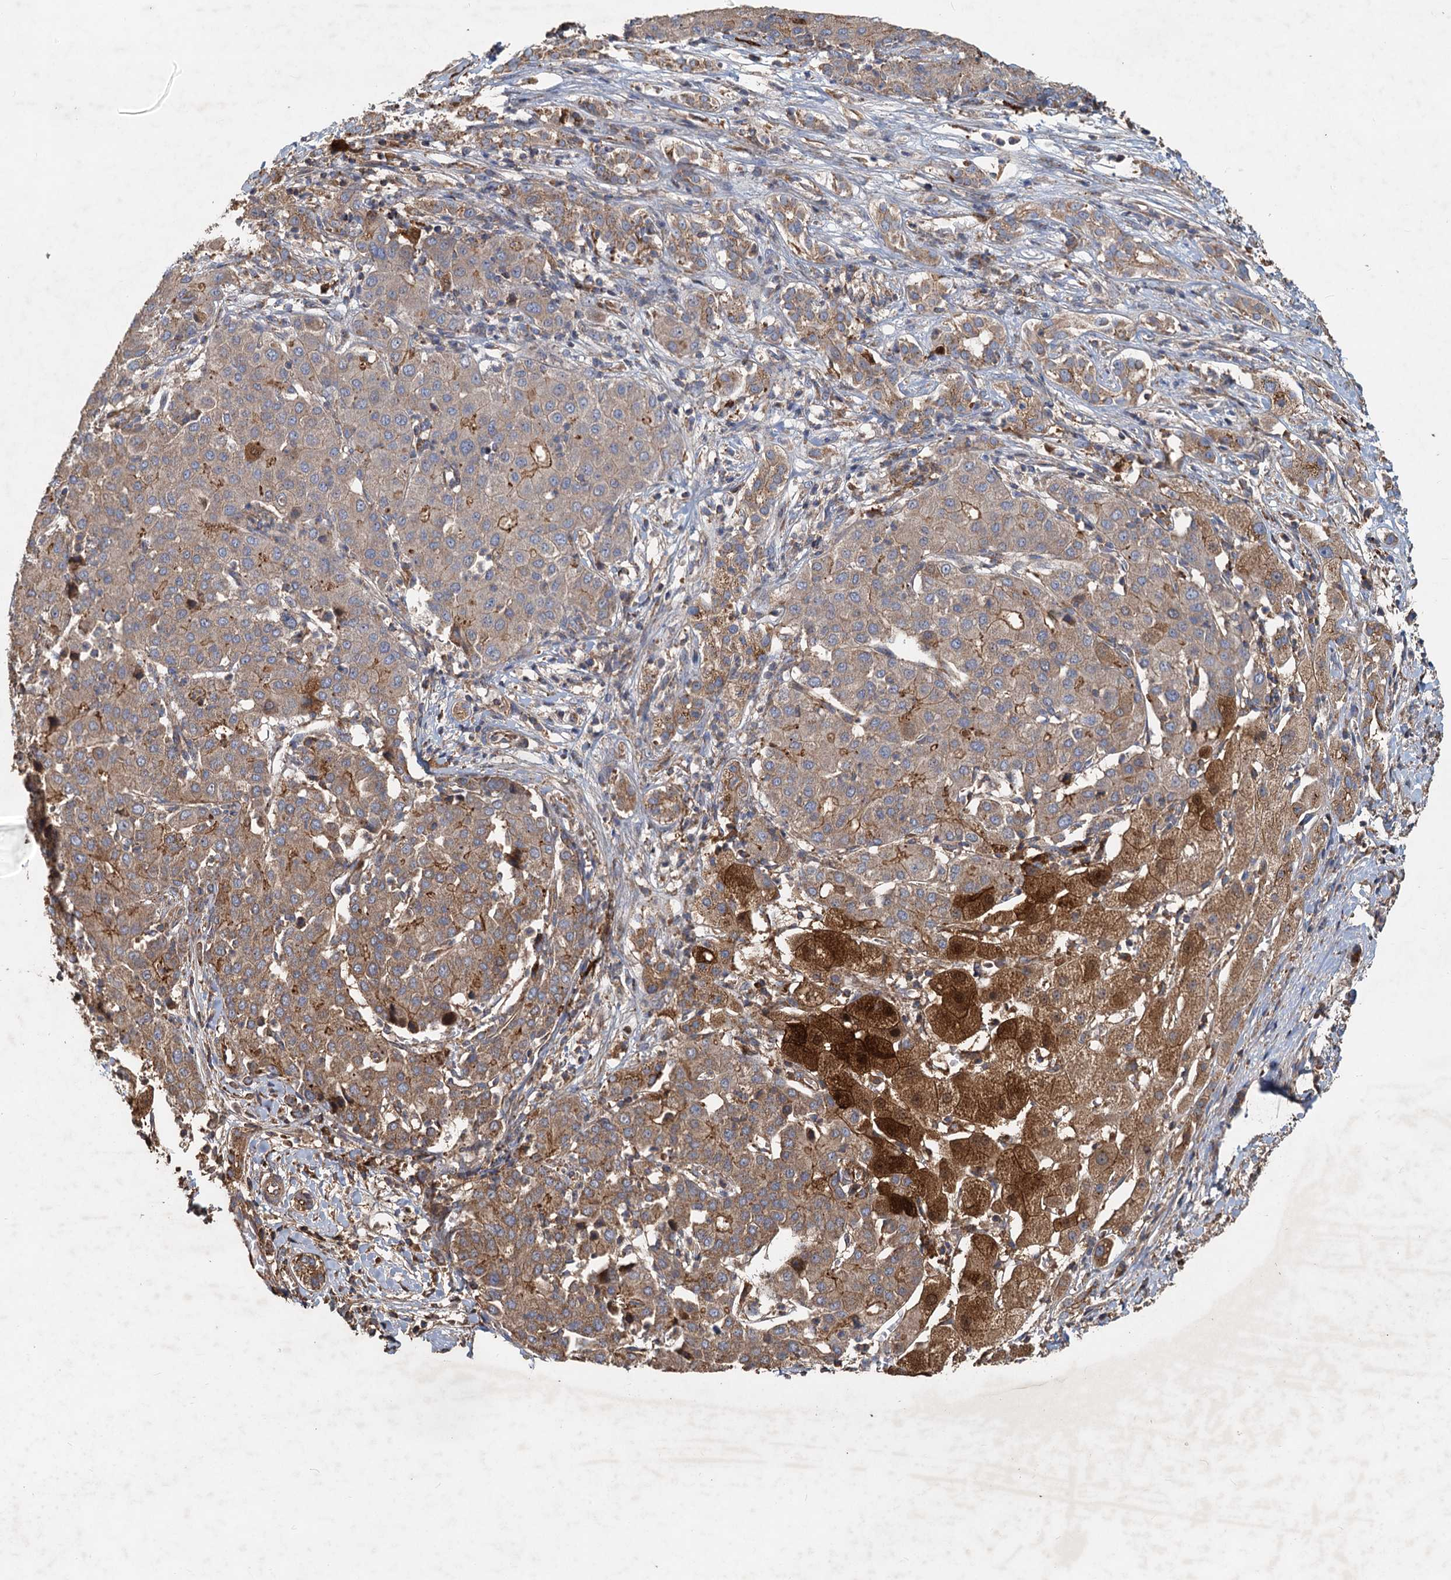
{"staining": {"intensity": "moderate", "quantity": ">75%", "location": "cytoplasmic/membranous"}, "tissue": "liver cancer", "cell_type": "Tumor cells", "image_type": "cancer", "snomed": [{"axis": "morphology", "description": "Carcinoma, Hepatocellular, NOS"}, {"axis": "topography", "description": "Liver"}], "caption": "Immunohistochemistry (IHC) image of neoplastic tissue: human liver cancer (hepatocellular carcinoma) stained using immunohistochemistry (IHC) exhibits medium levels of moderate protein expression localized specifically in the cytoplasmic/membranous of tumor cells, appearing as a cytoplasmic/membranous brown color.", "gene": "SDS", "patient": {"sex": "male", "age": 65}}